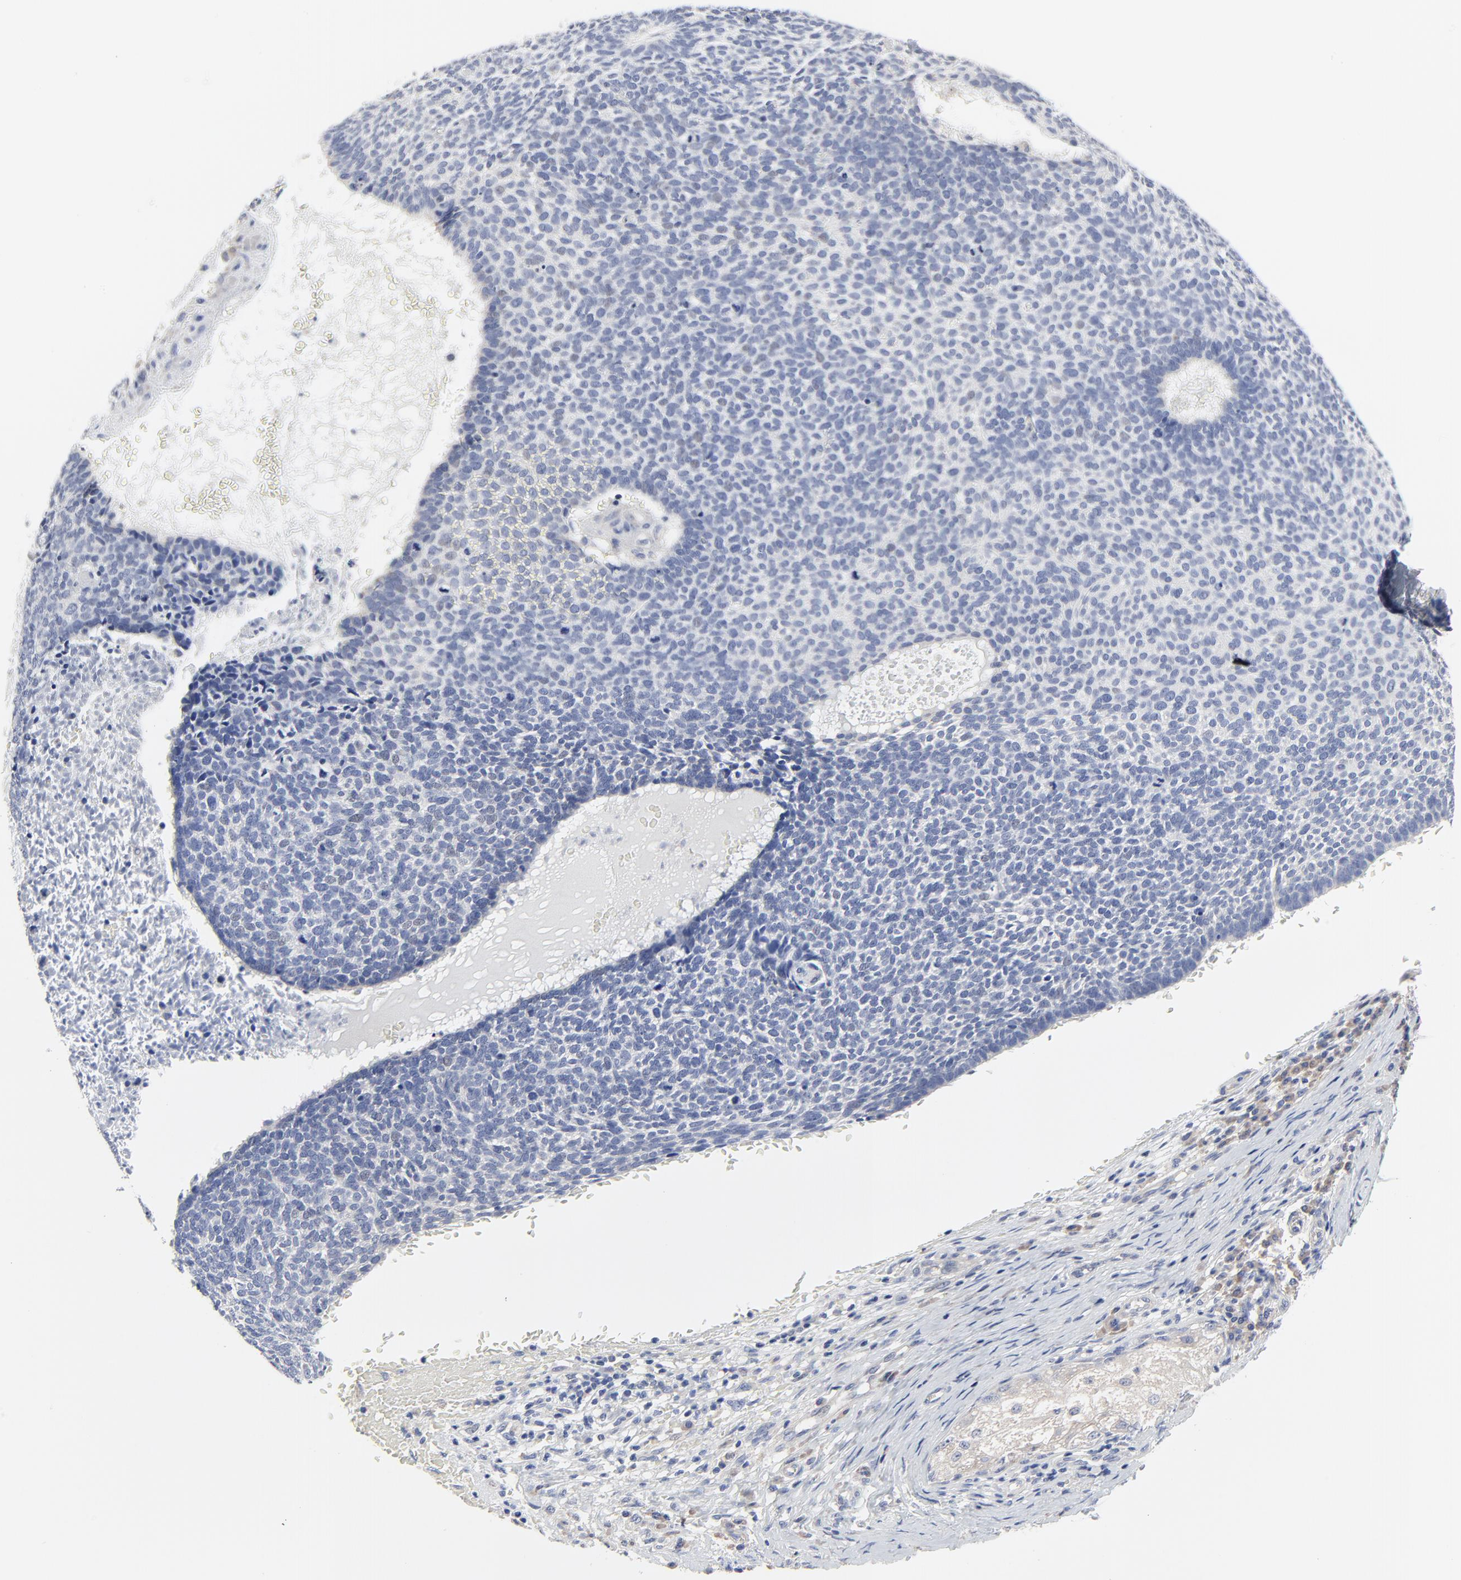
{"staining": {"intensity": "negative", "quantity": "none", "location": "none"}, "tissue": "skin cancer", "cell_type": "Tumor cells", "image_type": "cancer", "snomed": [{"axis": "morphology", "description": "Basal cell carcinoma"}, {"axis": "topography", "description": "Skin"}], "caption": "This image is of skin cancer (basal cell carcinoma) stained with IHC to label a protein in brown with the nuclei are counter-stained blue. There is no positivity in tumor cells.", "gene": "DHRSX", "patient": {"sex": "male", "age": 87}}